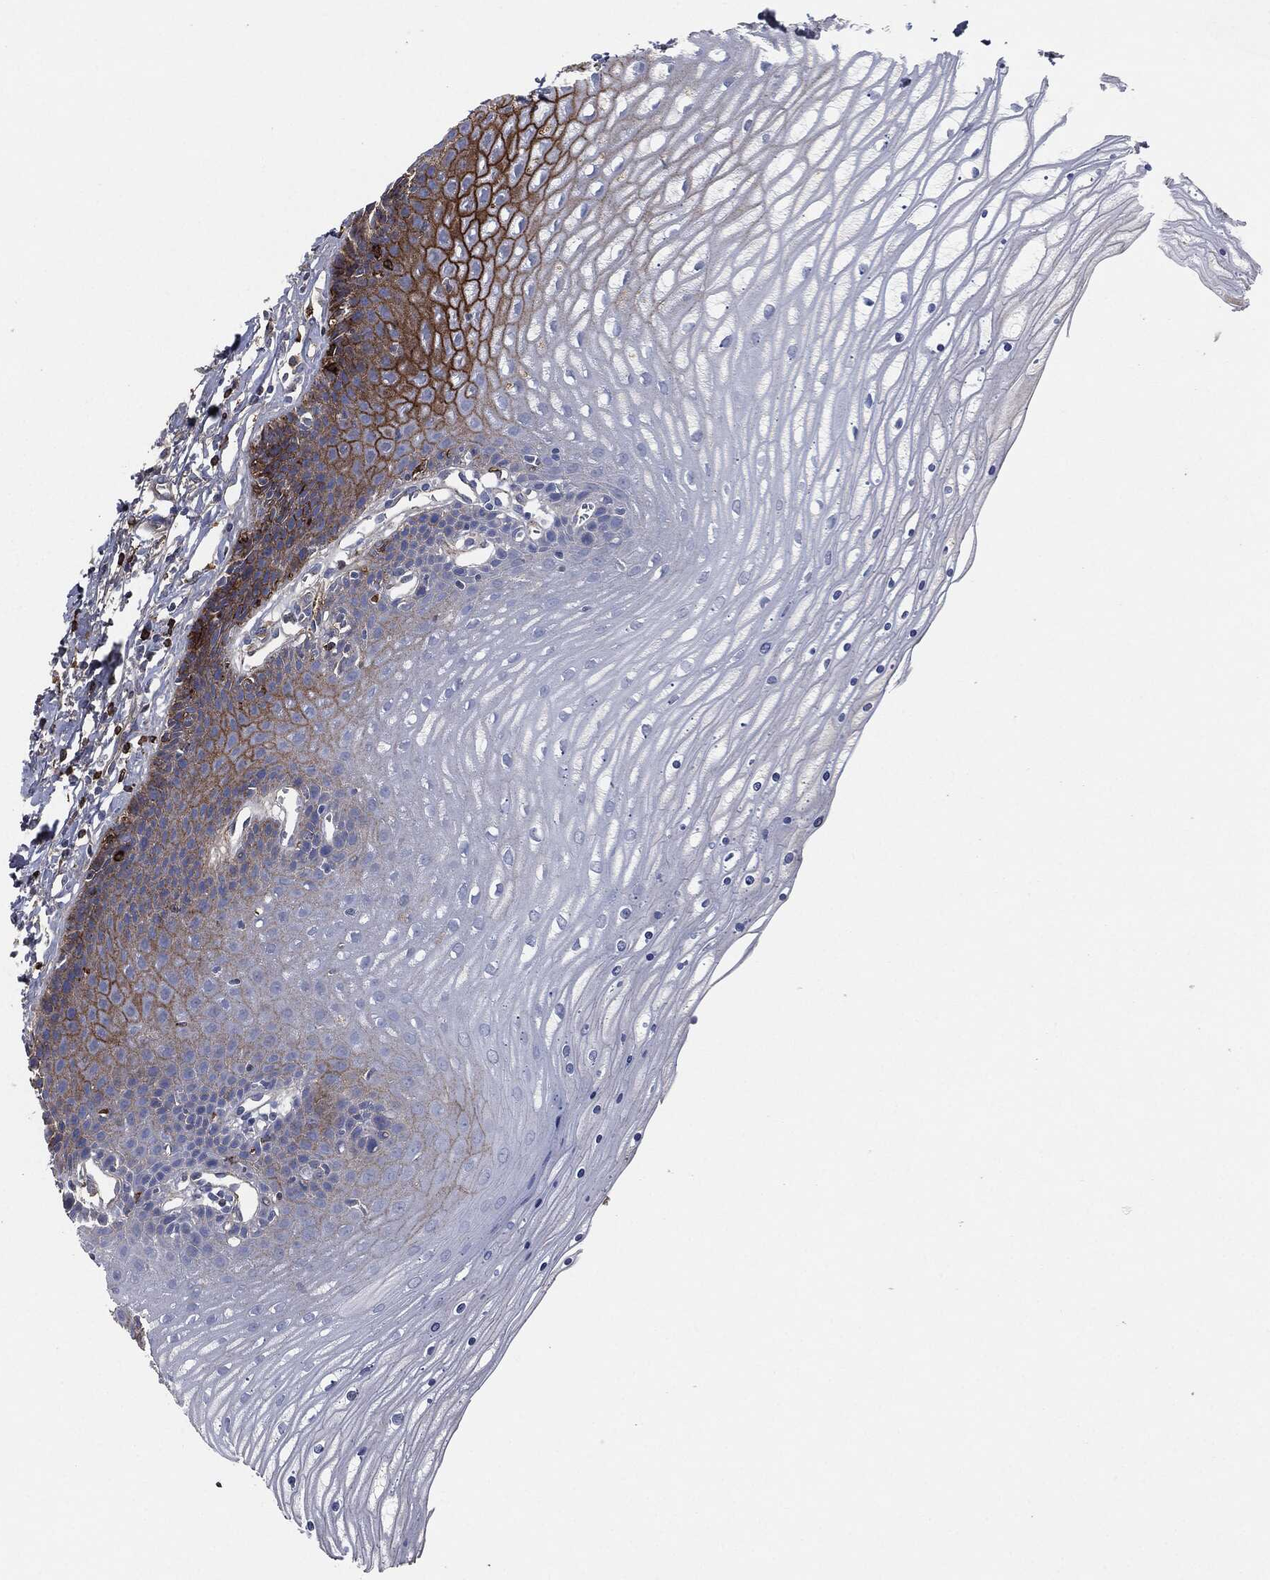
{"staining": {"intensity": "negative", "quantity": "none", "location": "none"}, "tissue": "cervix", "cell_type": "Glandular cells", "image_type": "normal", "snomed": [{"axis": "morphology", "description": "Normal tissue, NOS"}, {"axis": "topography", "description": "Cervix"}], "caption": "The immunohistochemistry histopathology image has no significant staining in glandular cells of cervix.", "gene": "APOB", "patient": {"sex": "female", "age": 35}}